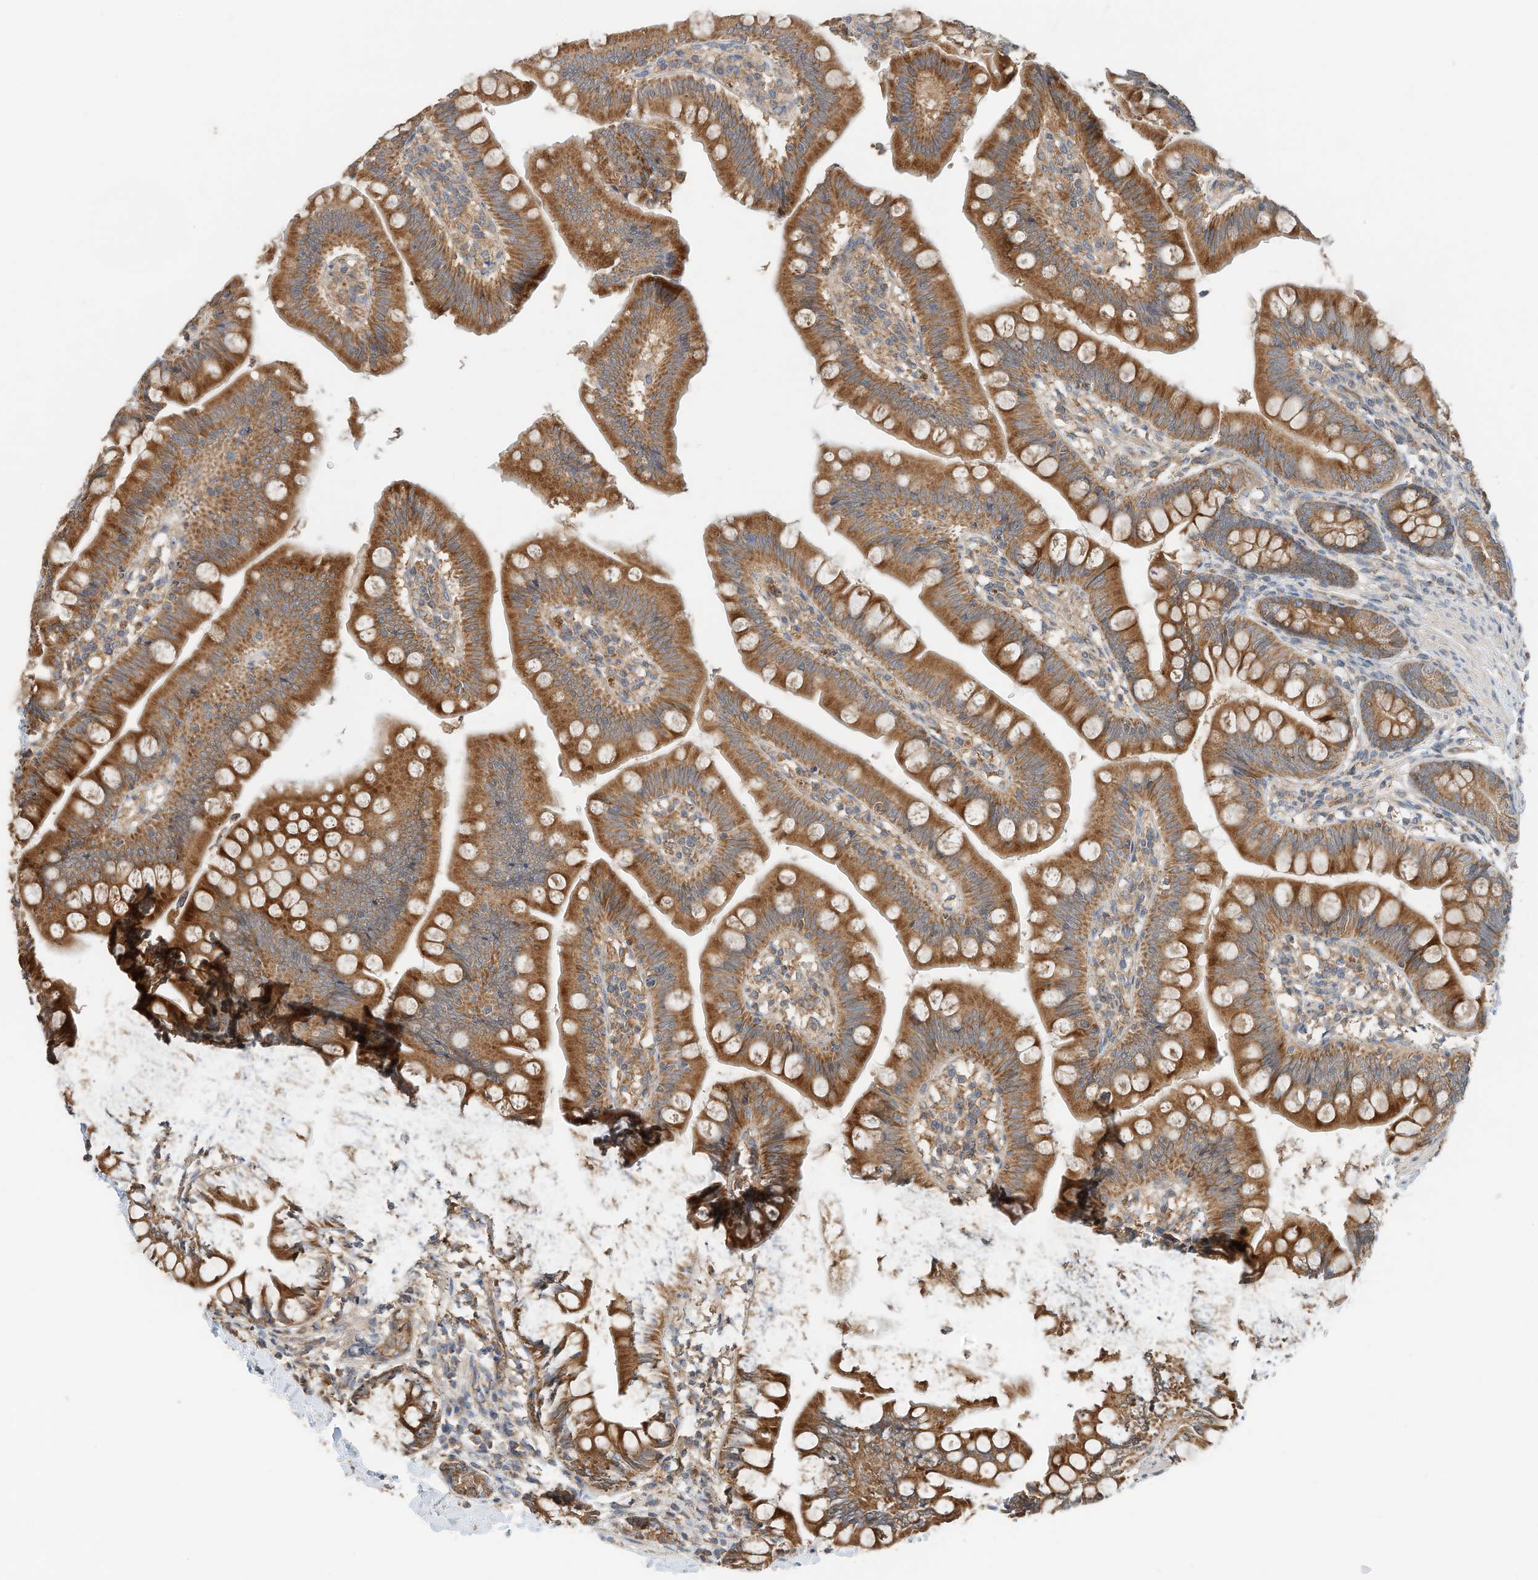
{"staining": {"intensity": "strong", "quantity": ">75%", "location": "cytoplasmic/membranous"}, "tissue": "small intestine", "cell_type": "Glandular cells", "image_type": "normal", "snomed": [{"axis": "morphology", "description": "Normal tissue, NOS"}, {"axis": "topography", "description": "Small intestine"}], "caption": "Immunohistochemical staining of unremarkable human small intestine reveals high levels of strong cytoplasmic/membranous positivity in about >75% of glandular cells. The staining was performed using DAB (3,3'-diaminobenzidine) to visualize the protein expression in brown, while the nuclei were stained in blue with hematoxylin (Magnification: 20x).", "gene": "CPAMD8", "patient": {"sex": "male", "age": 7}}